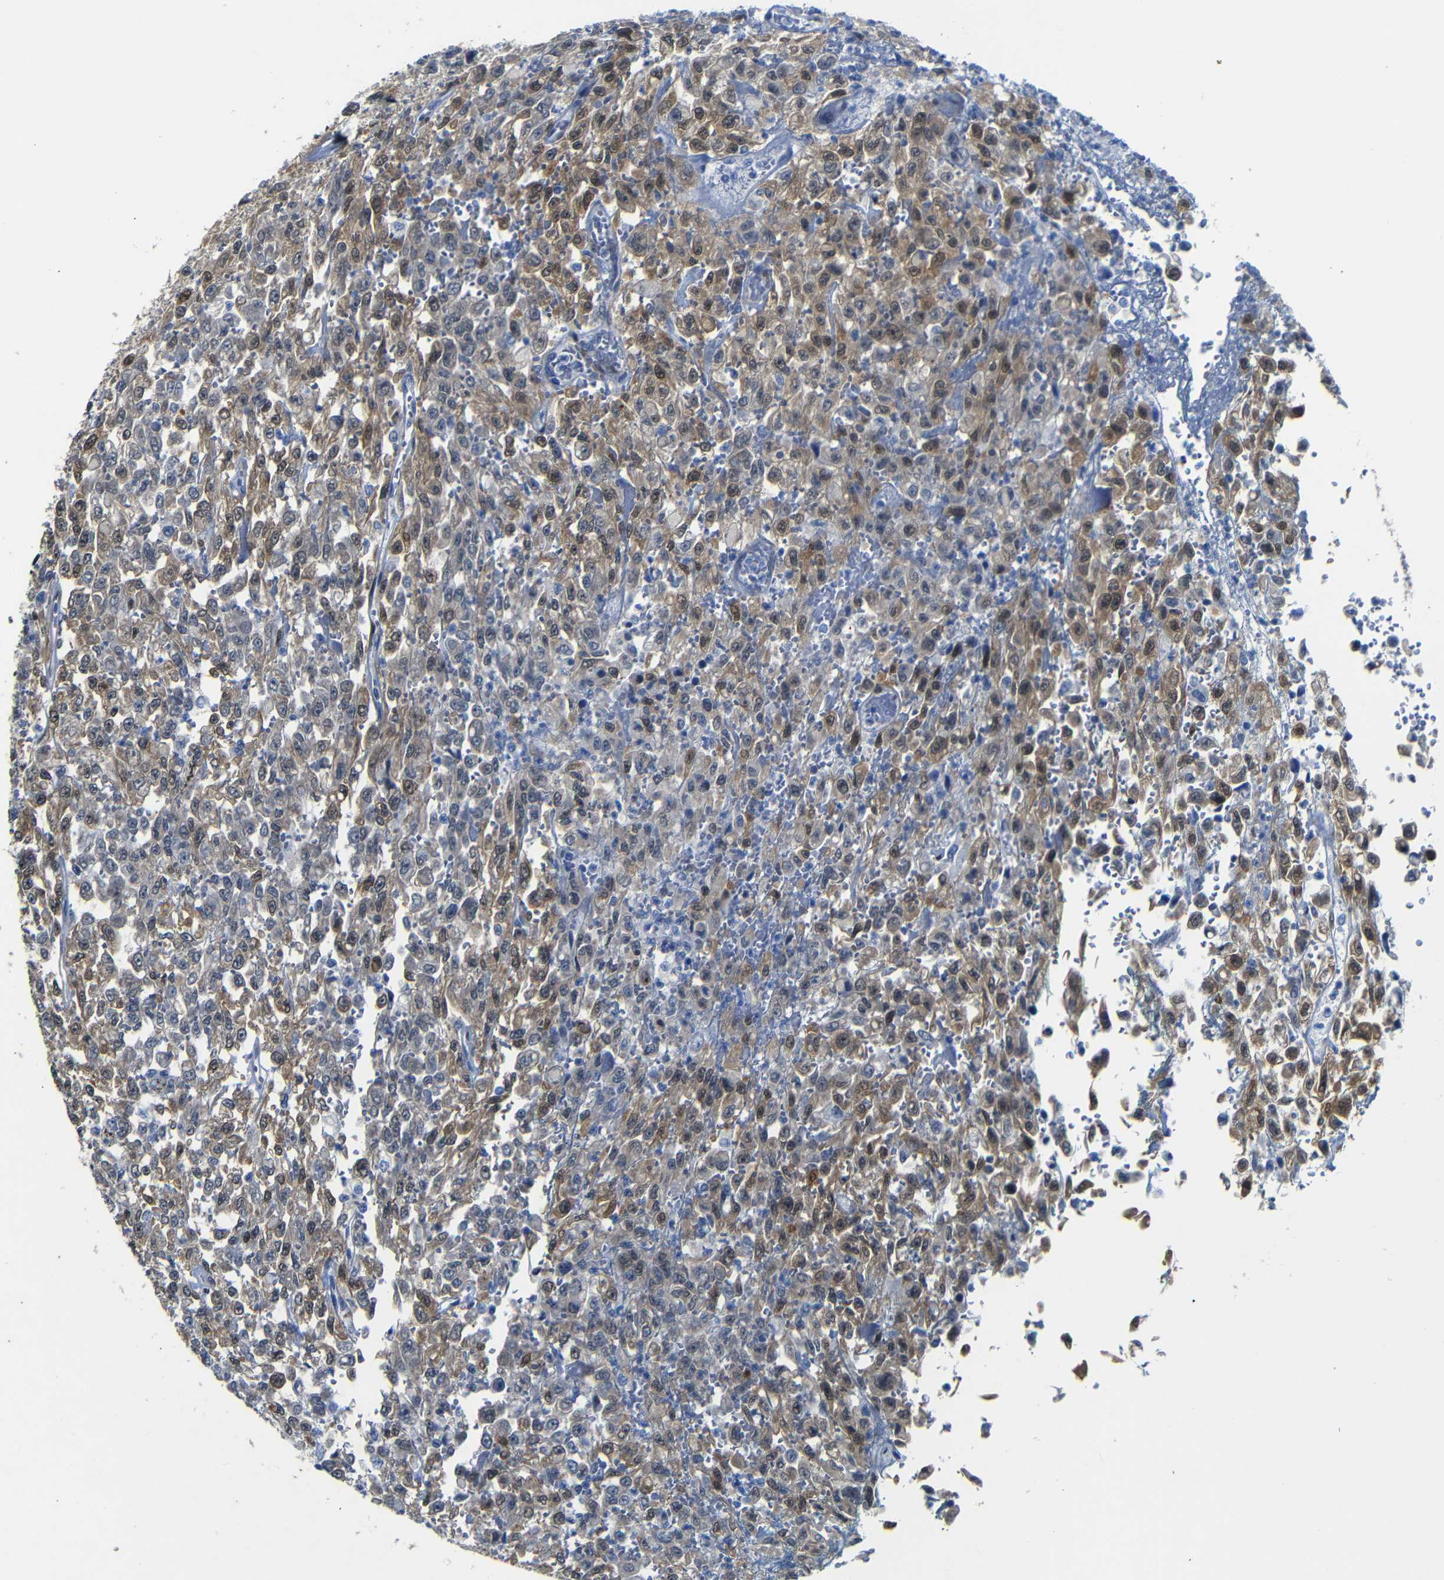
{"staining": {"intensity": "moderate", "quantity": ">75%", "location": "cytoplasmic/membranous,nuclear"}, "tissue": "urothelial cancer", "cell_type": "Tumor cells", "image_type": "cancer", "snomed": [{"axis": "morphology", "description": "Urothelial carcinoma, High grade"}, {"axis": "topography", "description": "Urinary bladder"}], "caption": "Human urothelial cancer stained with a protein marker reveals moderate staining in tumor cells.", "gene": "YAP1", "patient": {"sex": "male", "age": 46}}